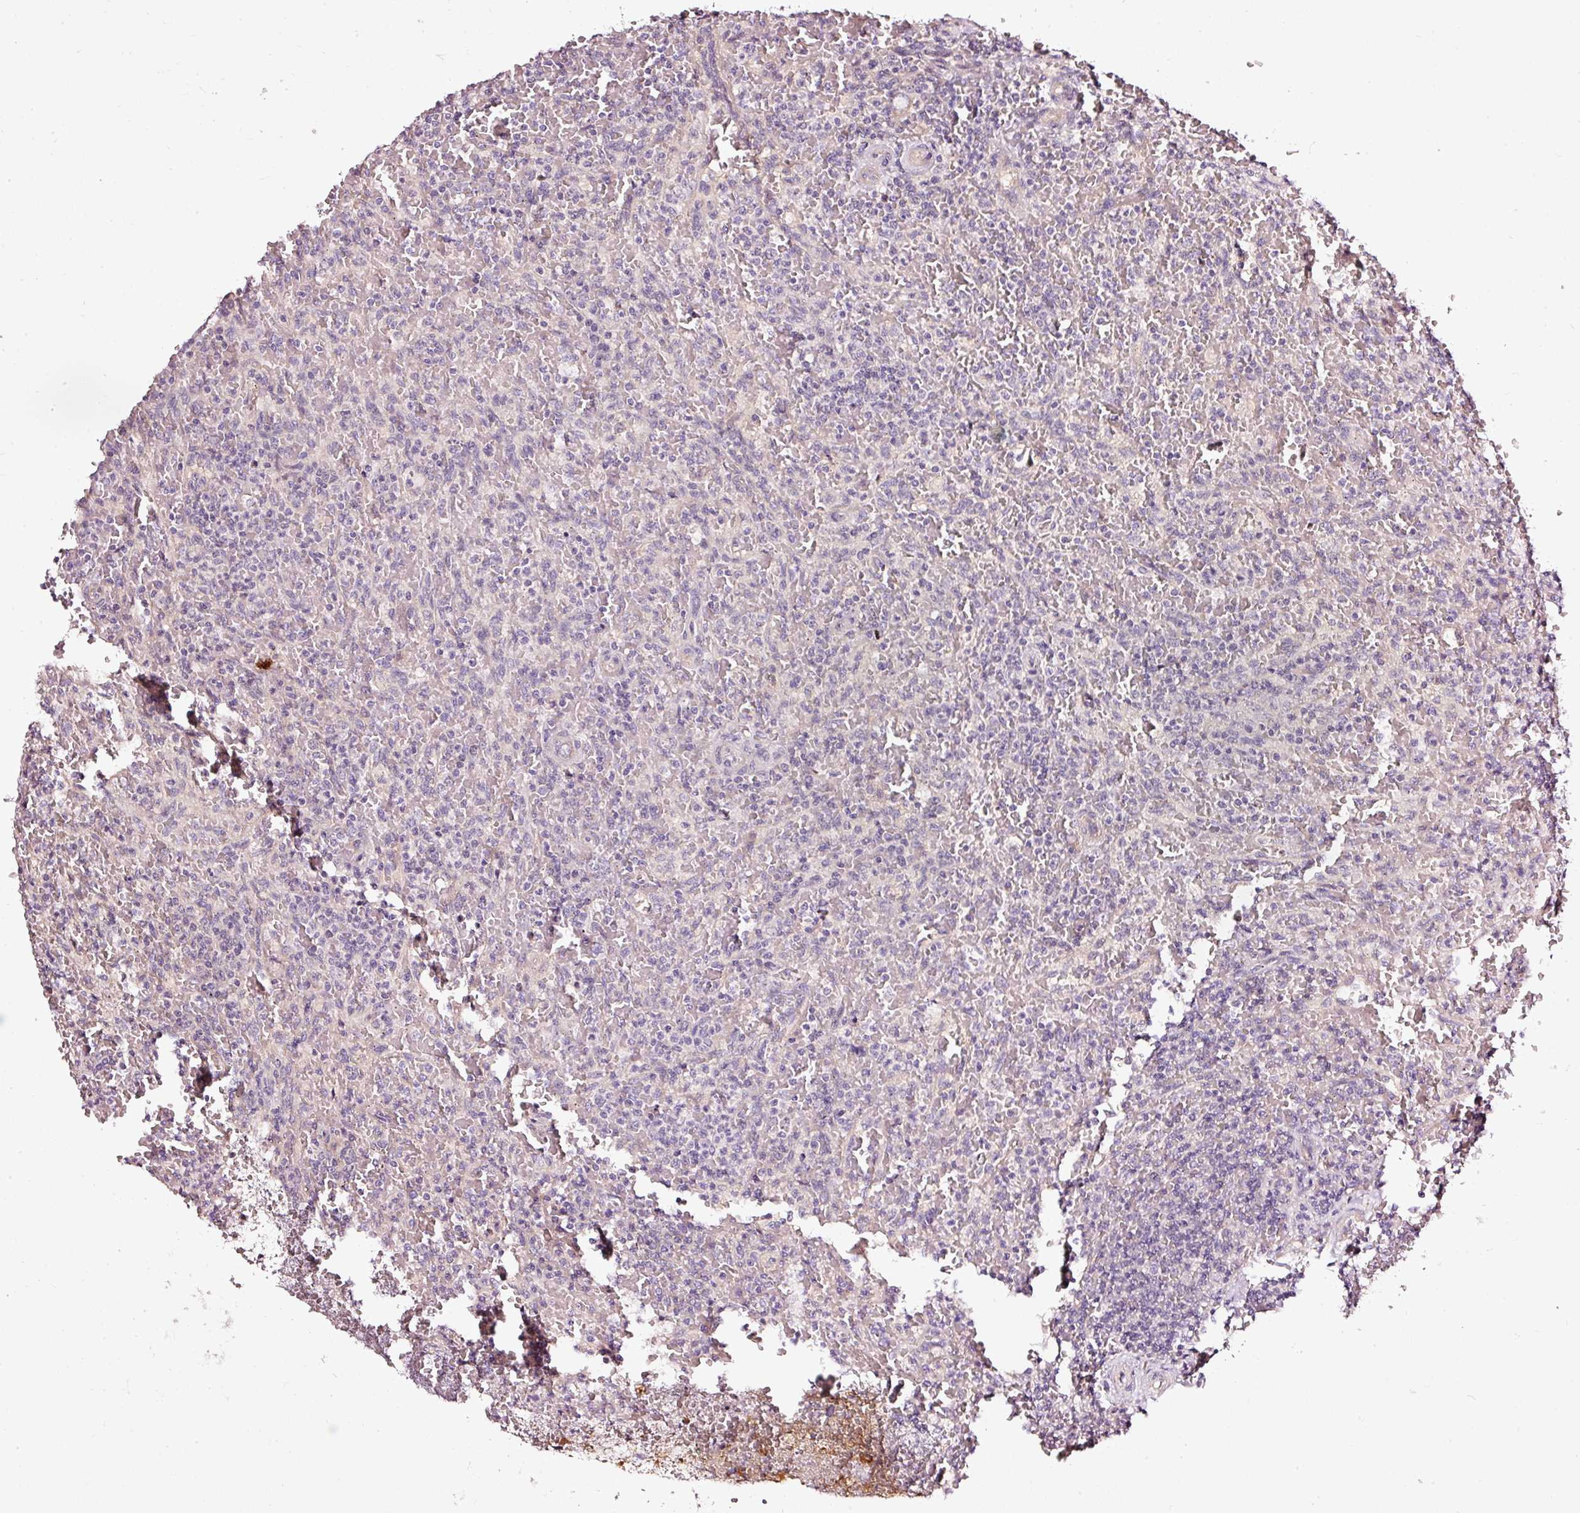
{"staining": {"intensity": "negative", "quantity": "none", "location": "none"}, "tissue": "lymphoma", "cell_type": "Tumor cells", "image_type": "cancer", "snomed": [{"axis": "morphology", "description": "Malignant lymphoma, non-Hodgkin's type, Low grade"}, {"axis": "topography", "description": "Spleen"}], "caption": "High magnification brightfield microscopy of malignant lymphoma, non-Hodgkin's type (low-grade) stained with DAB (brown) and counterstained with hematoxylin (blue): tumor cells show no significant positivity.", "gene": "UTP14A", "patient": {"sex": "female", "age": 64}}